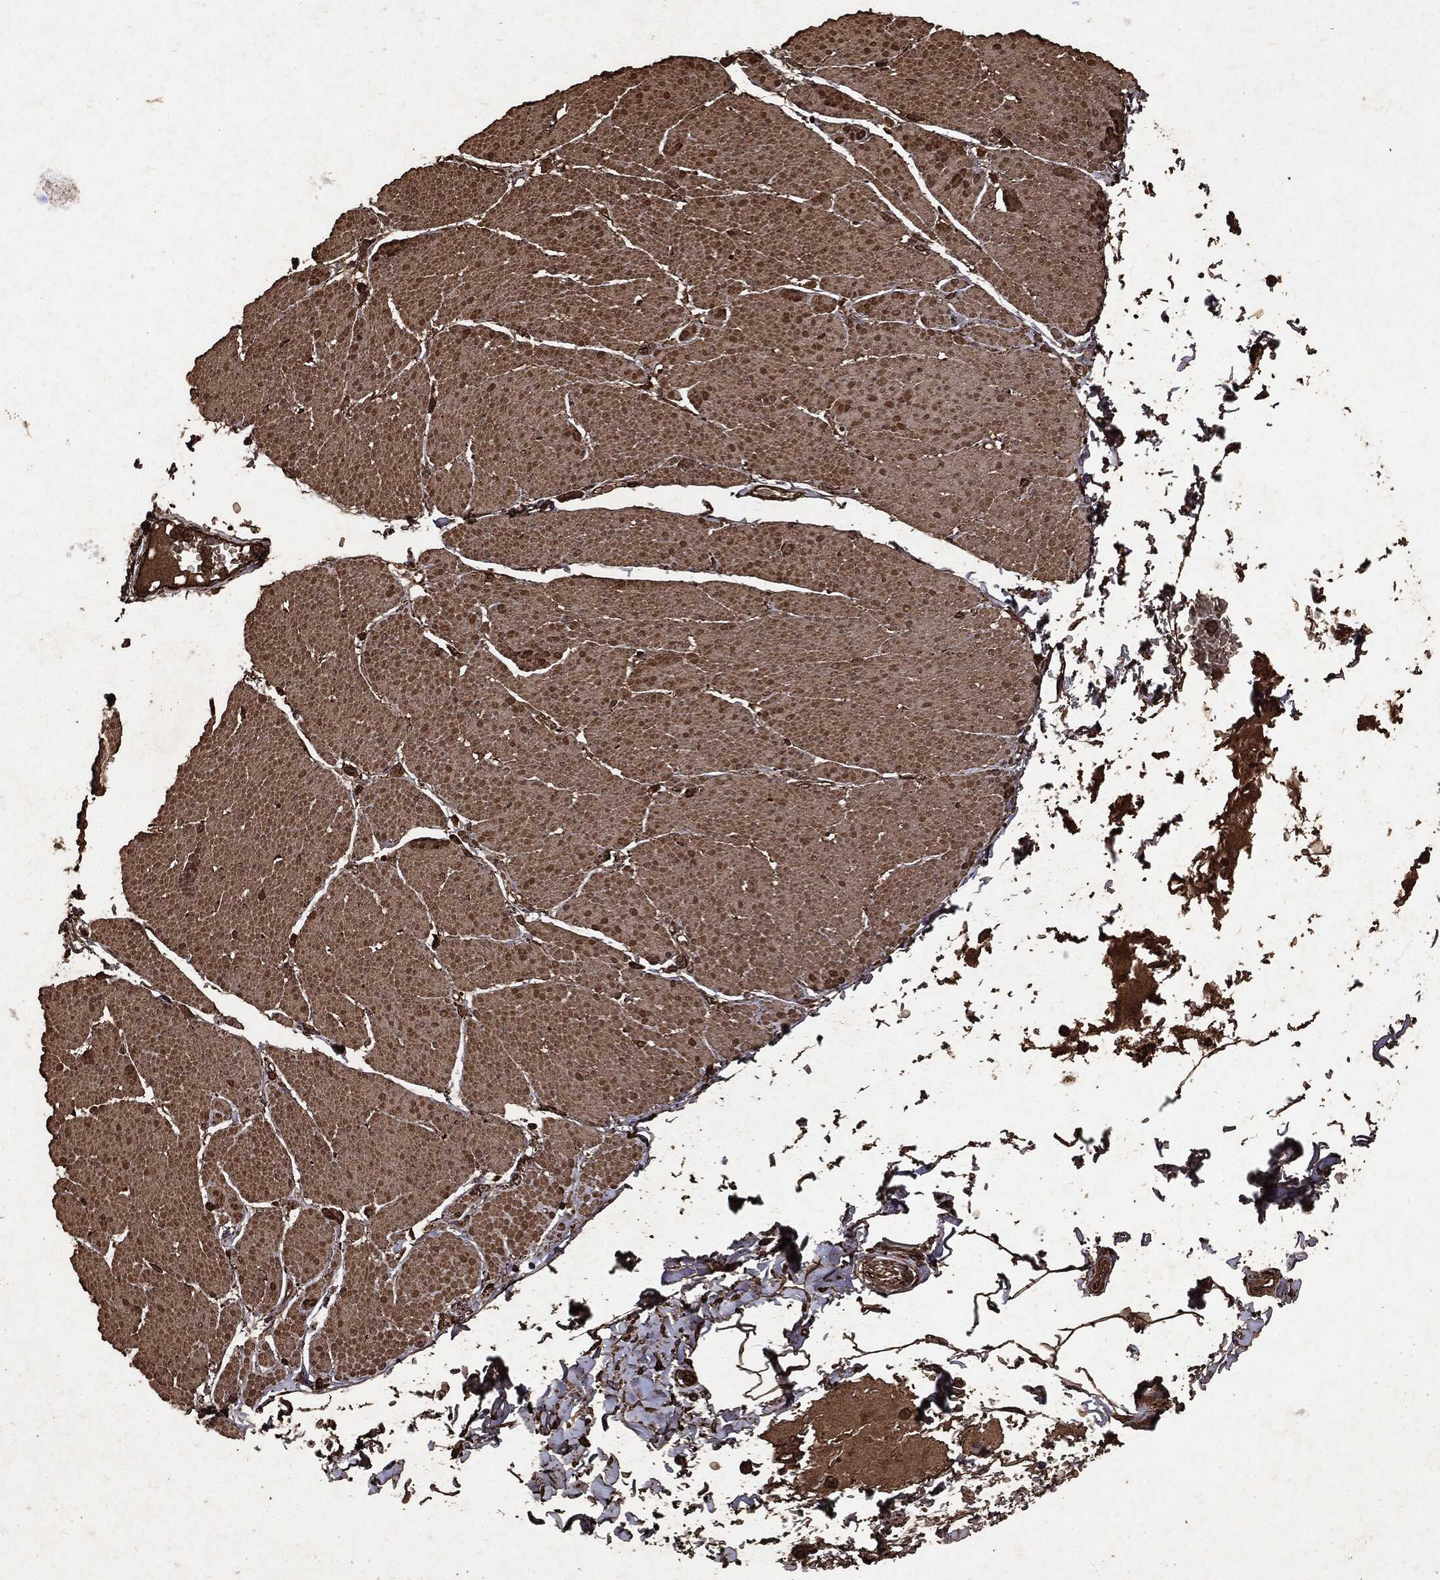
{"staining": {"intensity": "moderate", "quantity": ">75%", "location": "cytoplasmic/membranous"}, "tissue": "smooth muscle", "cell_type": "Smooth muscle cells", "image_type": "normal", "snomed": [{"axis": "morphology", "description": "Normal tissue, NOS"}, {"axis": "topography", "description": "Smooth muscle"}, {"axis": "topography", "description": "Anal"}], "caption": "Normal smooth muscle demonstrates moderate cytoplasmic/membranous staining in about >75% of smooth muscle cells The staining was performed using DAB, with brown indicating positive protein expression. Nuclei are stained blue with hematoxylin..", "gene": "ARAF", "patient": {"sex": "male", "age": 83}}